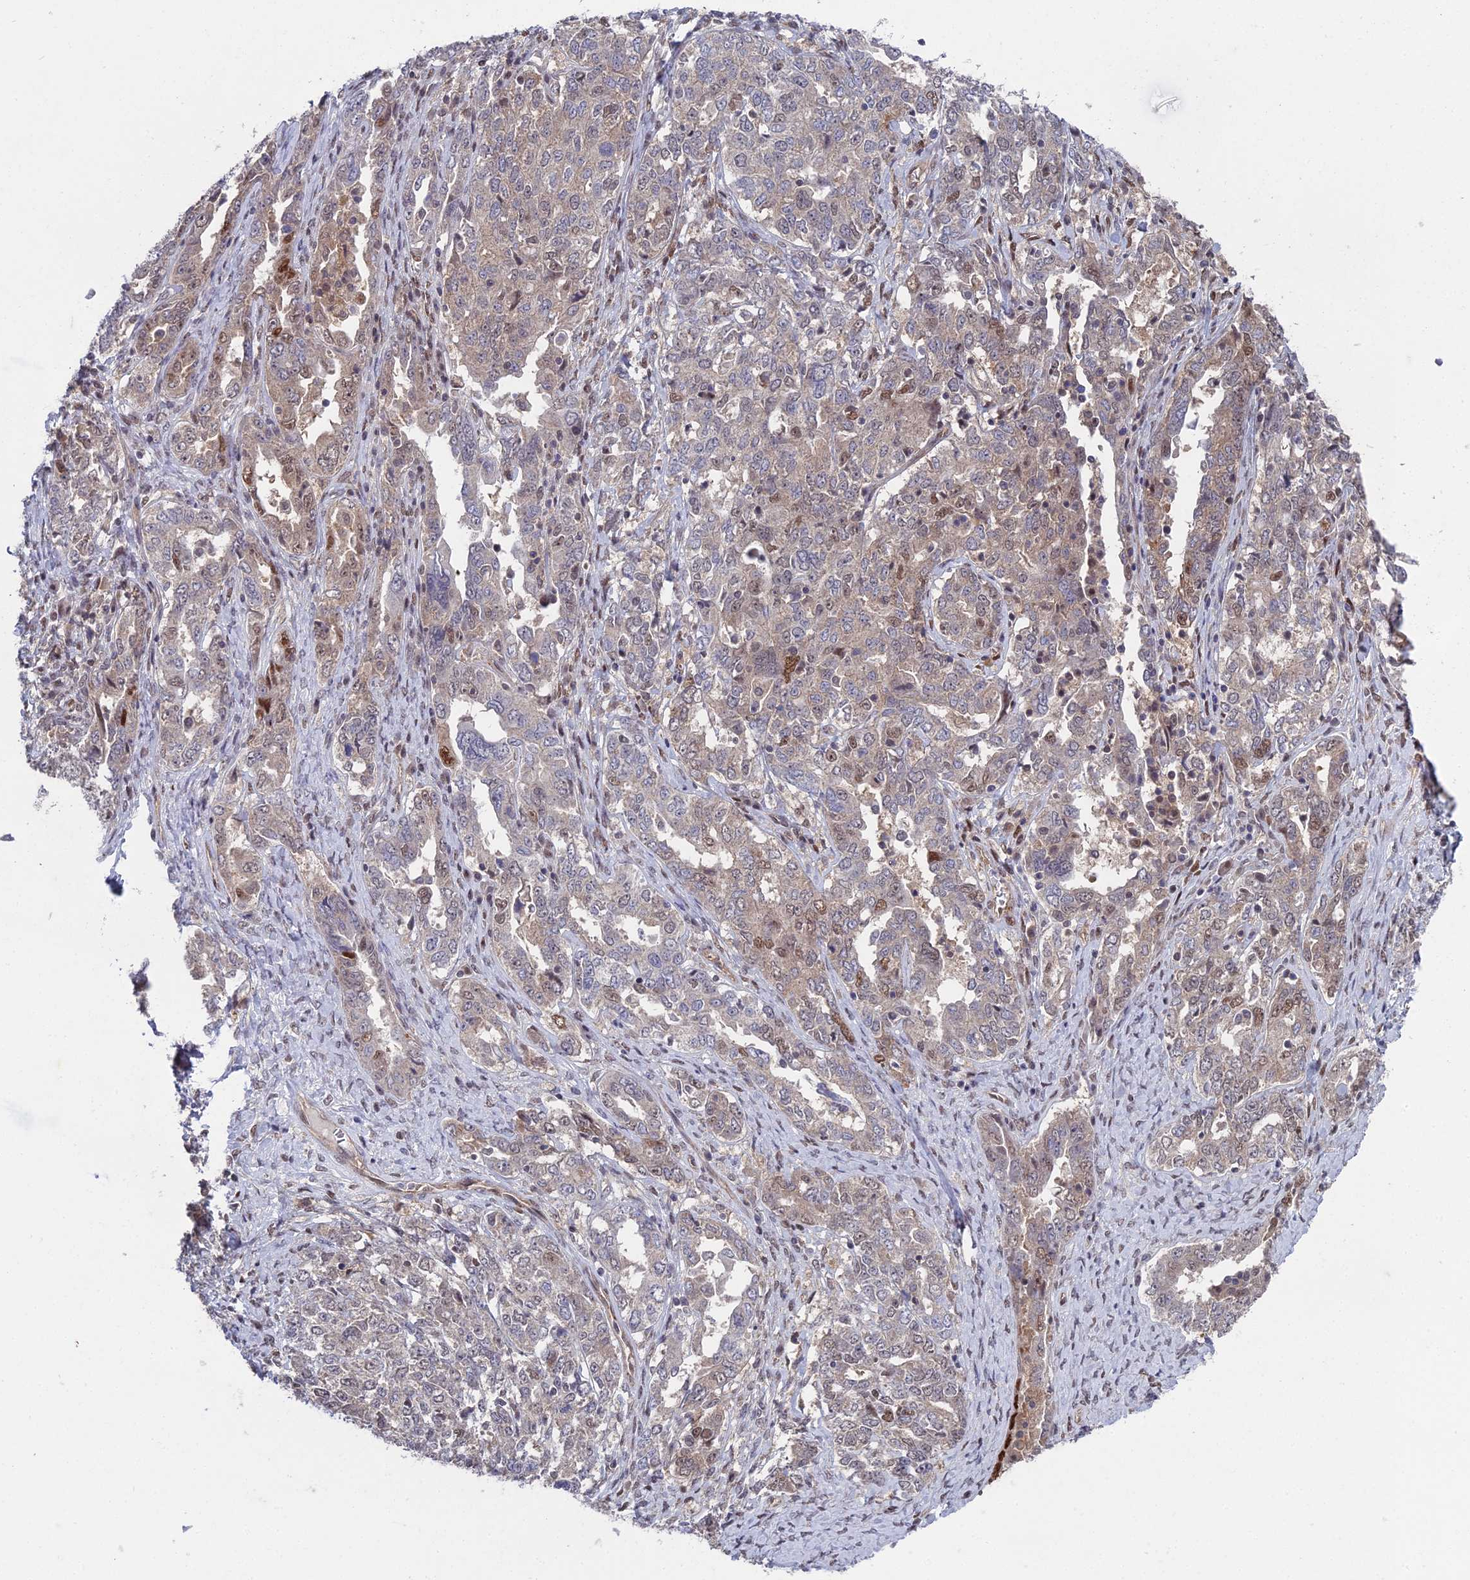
{"staining": {"intensity": "moderate", "quantity": "<25%", "location": "cytoplasmic/membranous,nuclear"}, "tissue": "ovarian cancer", "cell_type": "Tumor cells", "image_type": "cancer", "snomed": [{"axis": "morphology", "description": "Carcinoma, endometroid"}, {"axis": "topography", "description": "Ovary"}], "caption": "Human endometroid carcinoma (ovarian) stained with a protein marker shows moderate staining in tumor cells.", "gene": "UNC5D", "patient": {"sex": "female", "age": 62}}